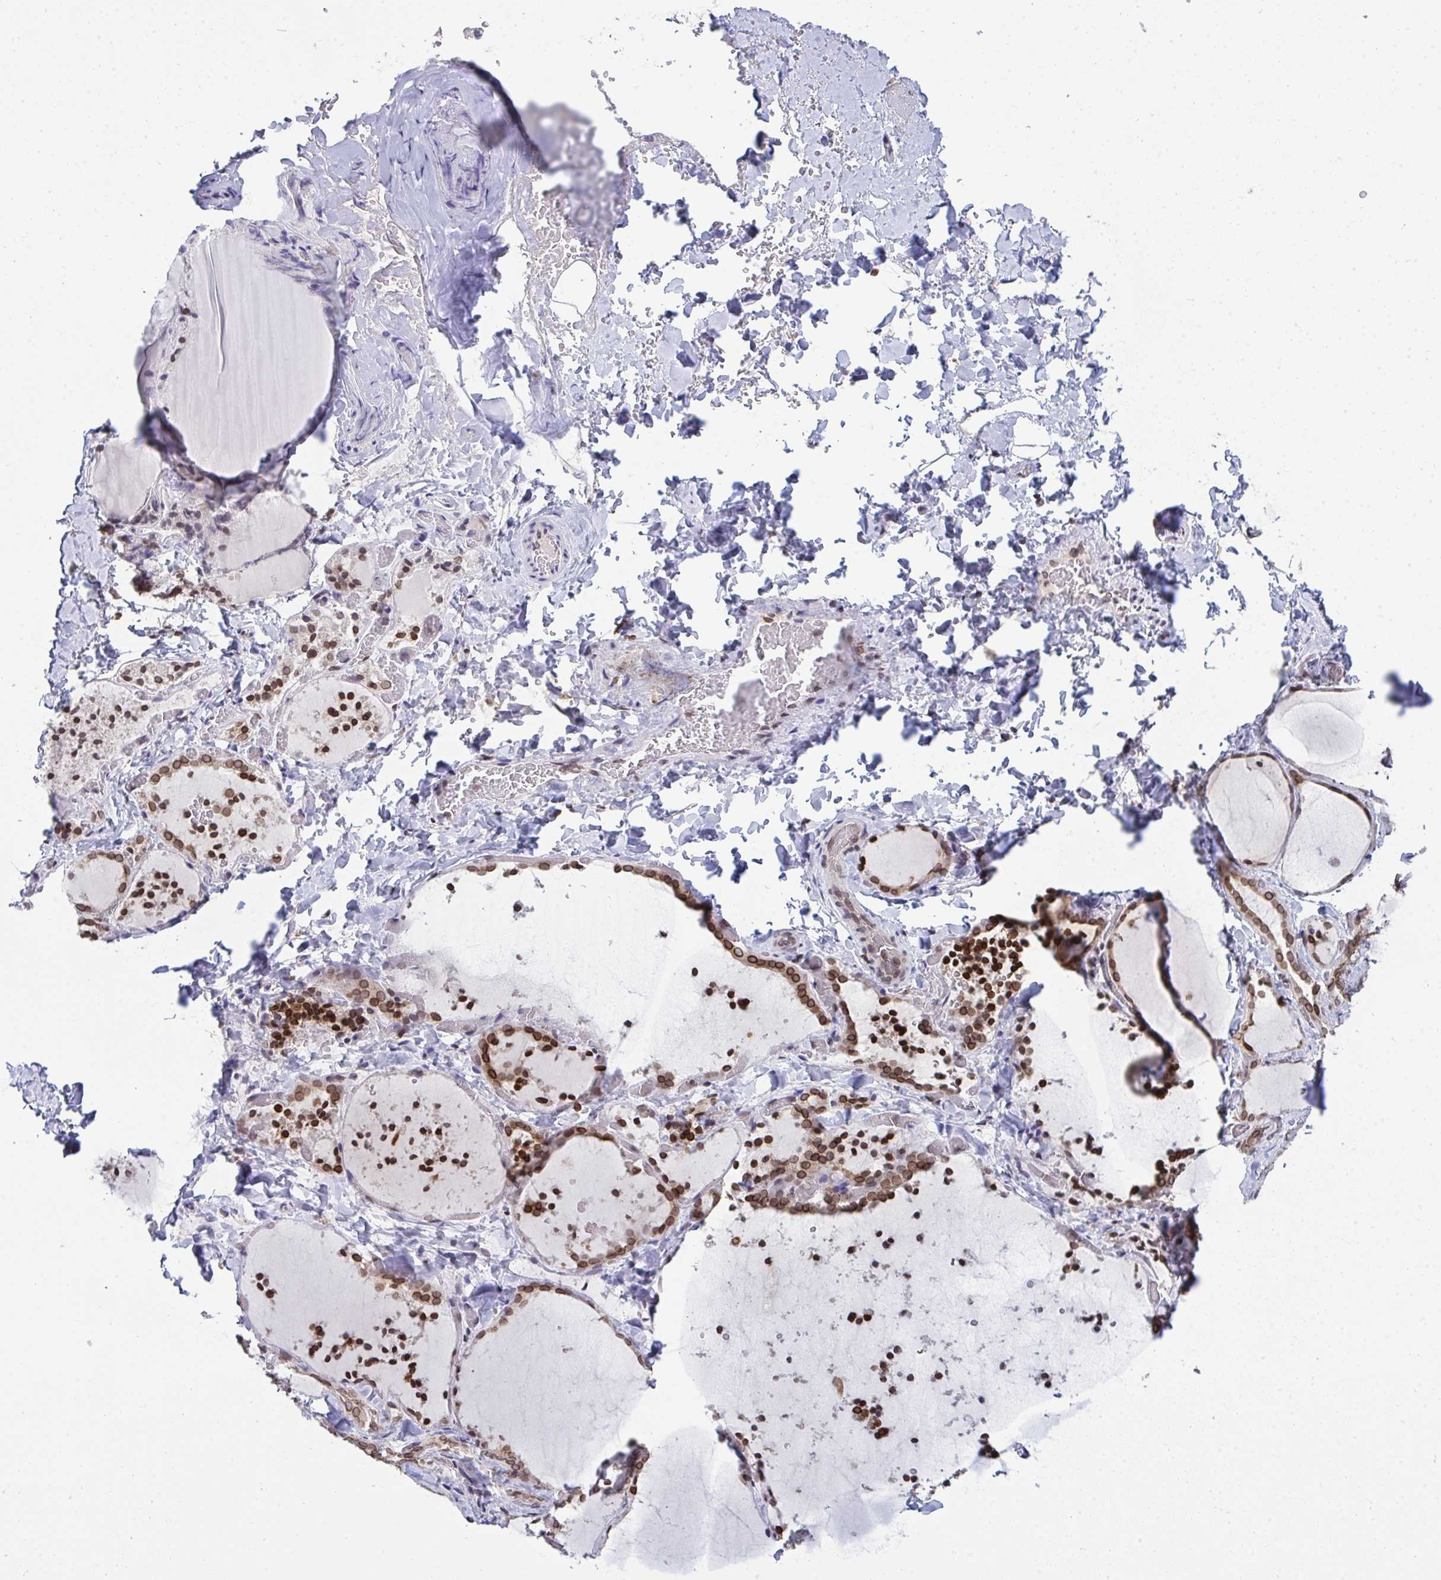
{"staining": {"intensity": "moderate", "quantity": ">75%", "location": "cytoplasmic/membranous,nuclear"}, "tissue": "thyroid gland", "cell_type": "Glandular cells", "image_type": "normal", "snomed": [{"axis": "morphology", "description": "Normal tissue, NOS"}, {"axis": "topography", "description": "Thyroid gland"}], "caption": "Thyroid gland stained for a protein (brown) exhibits moderate cytoplasmic/membranous,nuclear positive staining in about >75% of glandular cells.", "gene": "RANBP2", "patient": {"sex": "female", "age": 22}}